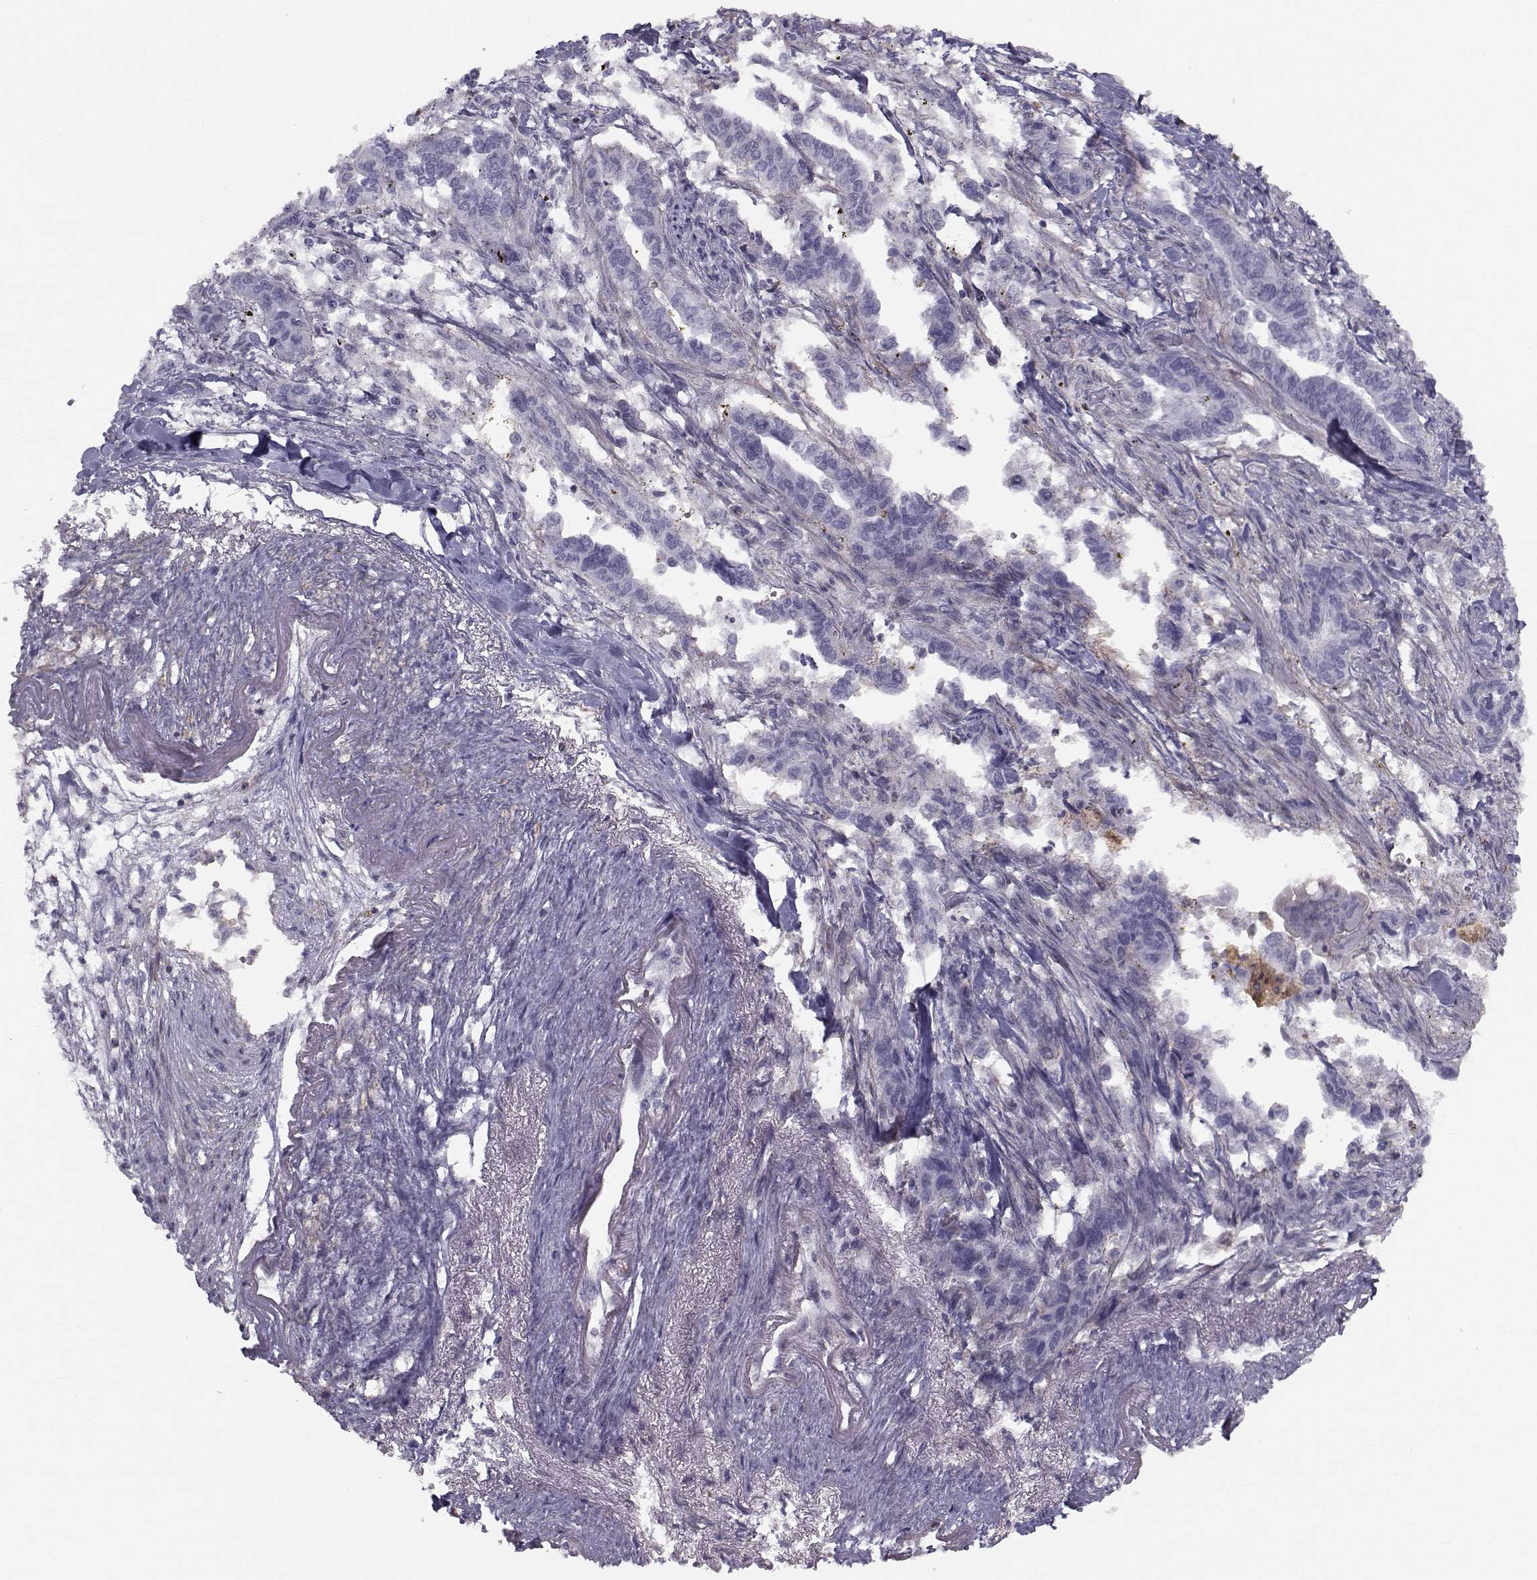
{"staining": {"intensity": "negative", "quantity": "none", "location": "none"}, "tissue": "pancreatic cancer", "cell_type": "Tumor cells", "image_type": "cancer", "snomed": [{"axis": "morphology", "description": "Adenocarcinoma, NOS"}, {"axis": "topography", "description": "Pancreas"}], "caption": "High power microscopy micrograph of an IHC image of pancreatic cancer, revealing no significant expression in tumor cells.", "gene": "GARIN3", "patient": {"sex": "male", "age": 60}}